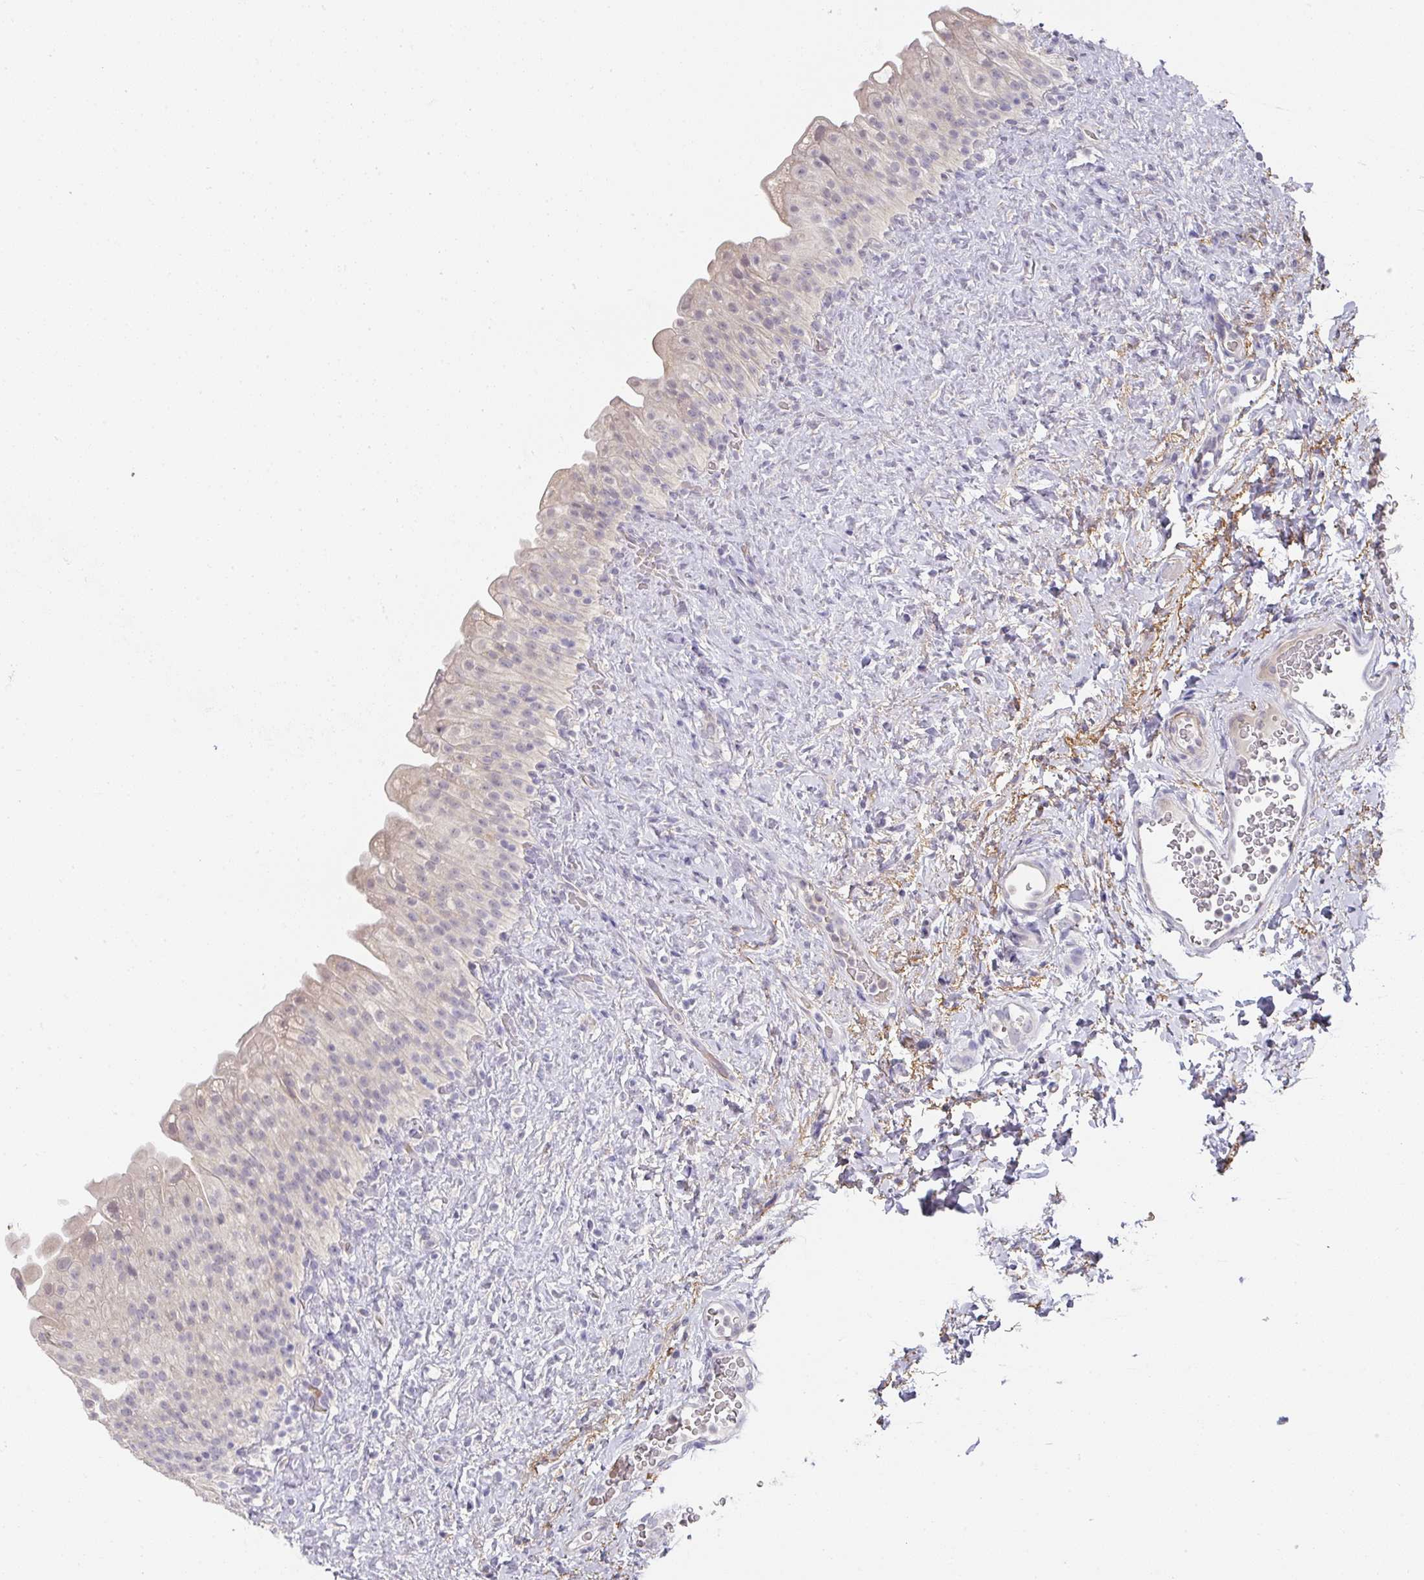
{"staining": {"intensity": "negative", "quantity": "none", "location": "none"}, "tissue": "urinary bladder", "cell_type": "Urothelial cells", "image_type": "normal", "snomed": [{"axis": "morphology", "description": "Normal tissue, NOS"}, {"axis": "topography", "description": "Urinary bladder"}], "caption": "This is an immunohistochemistry (IHC) micrograph of benign human urinary bladder. There is no staining in urothelial cells.", "gene": "FOXN4", "patient": {"sex": "female", "age": 27}}